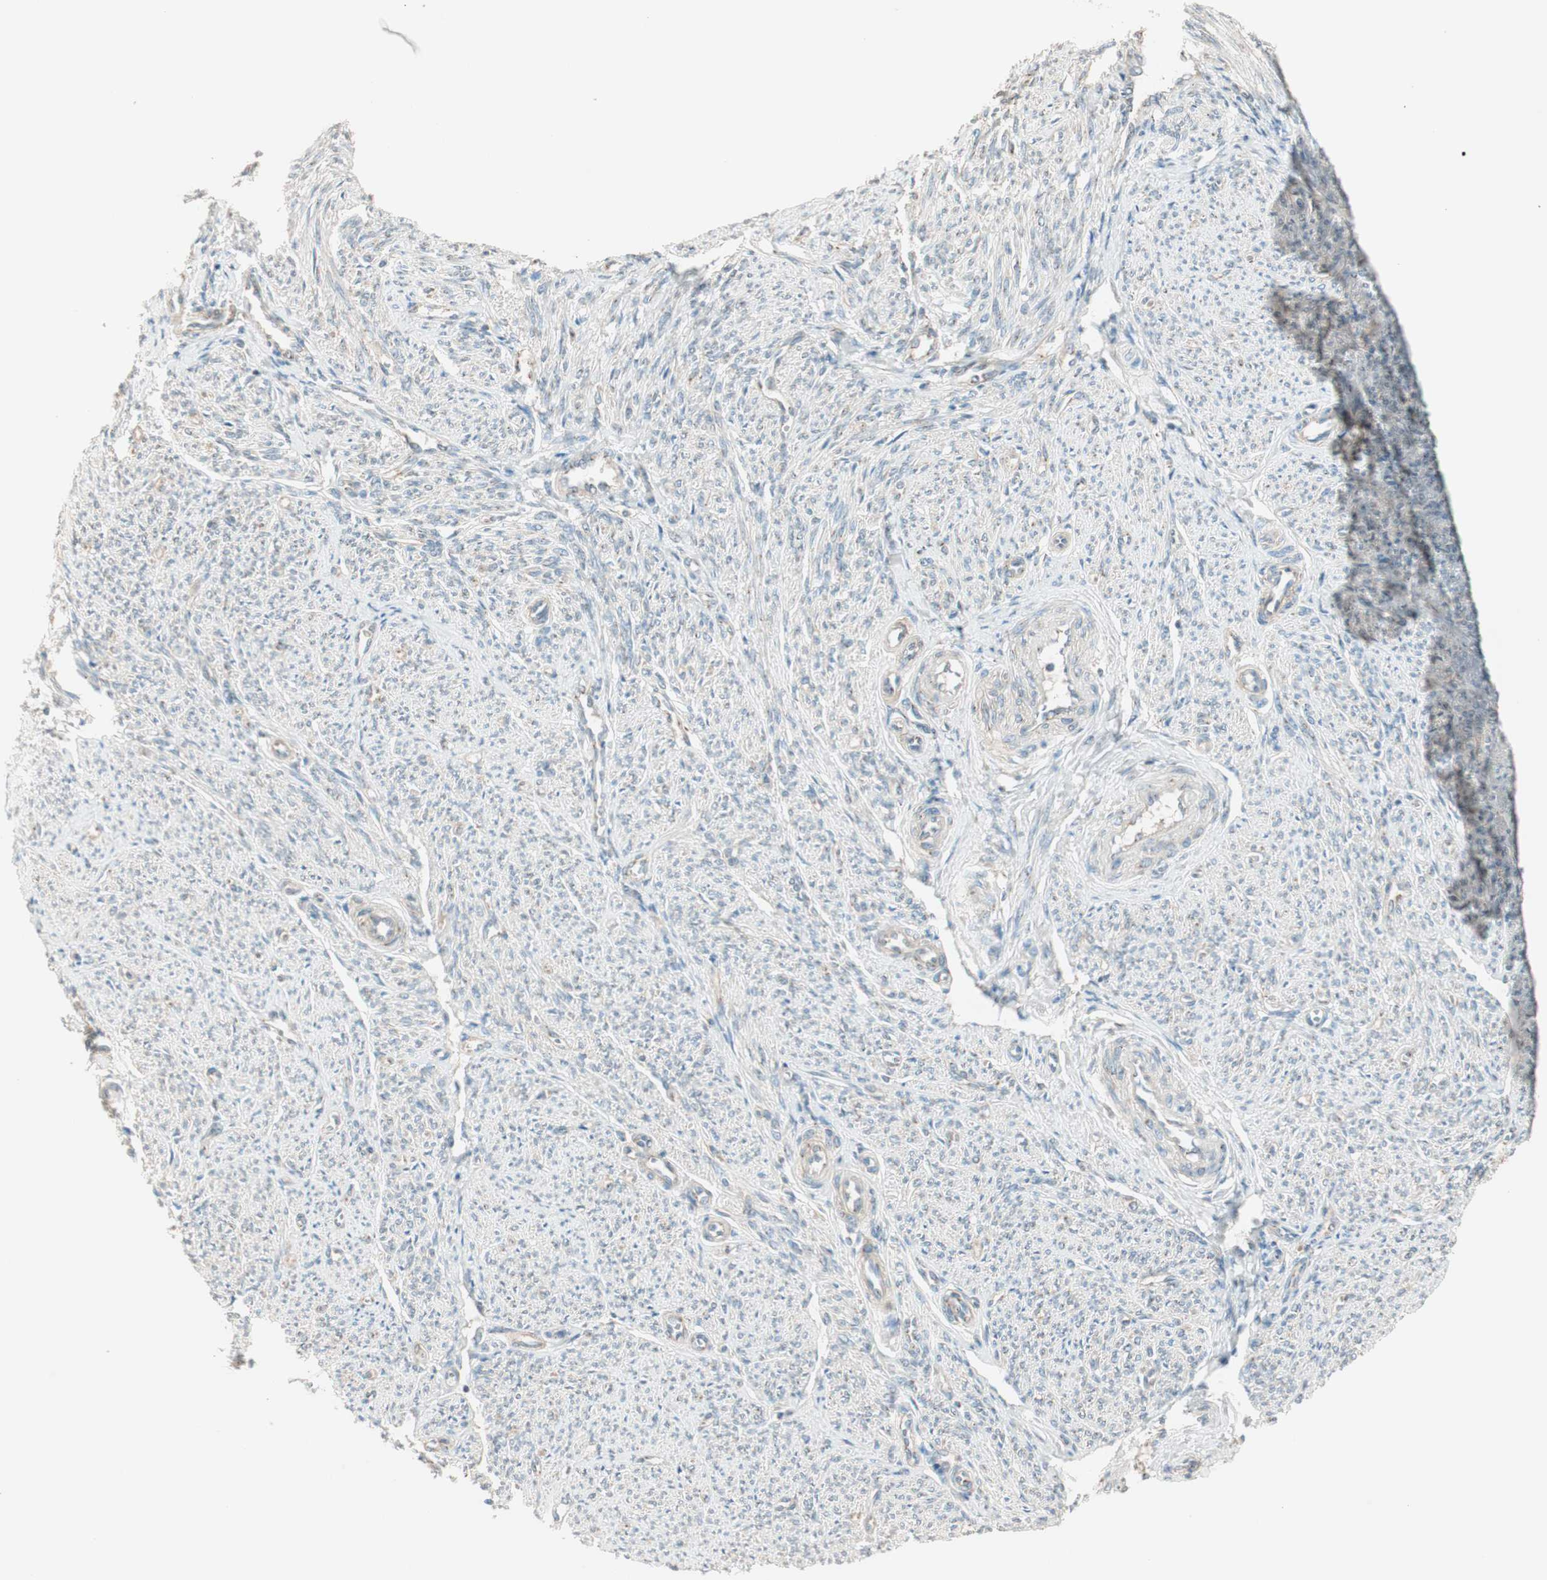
{"staining": {"intensity": "weak", "quantity": "<25%", "location": "cytoplasmic/membranous"}, "tissue": "smooth muscle", "cell_type": "Smooth muscle cells", "image_type": "normal", "snomed": [{"axis": "morphology", "description": "Normal tissue, NOS"}, {"axis": "topography", "description": "Smooth muscle"}], "caption": "Smooth muscle cells are negative for brown protein staining in unremarkable smooth muscle. The staining is performed using DAB (3,3'-diaminobenzidine) brown chromogen with nuclei counter-stained in using hematoxylin.", "gene": "SEC16A", "patient": {"sex": "female", "age": 65}}